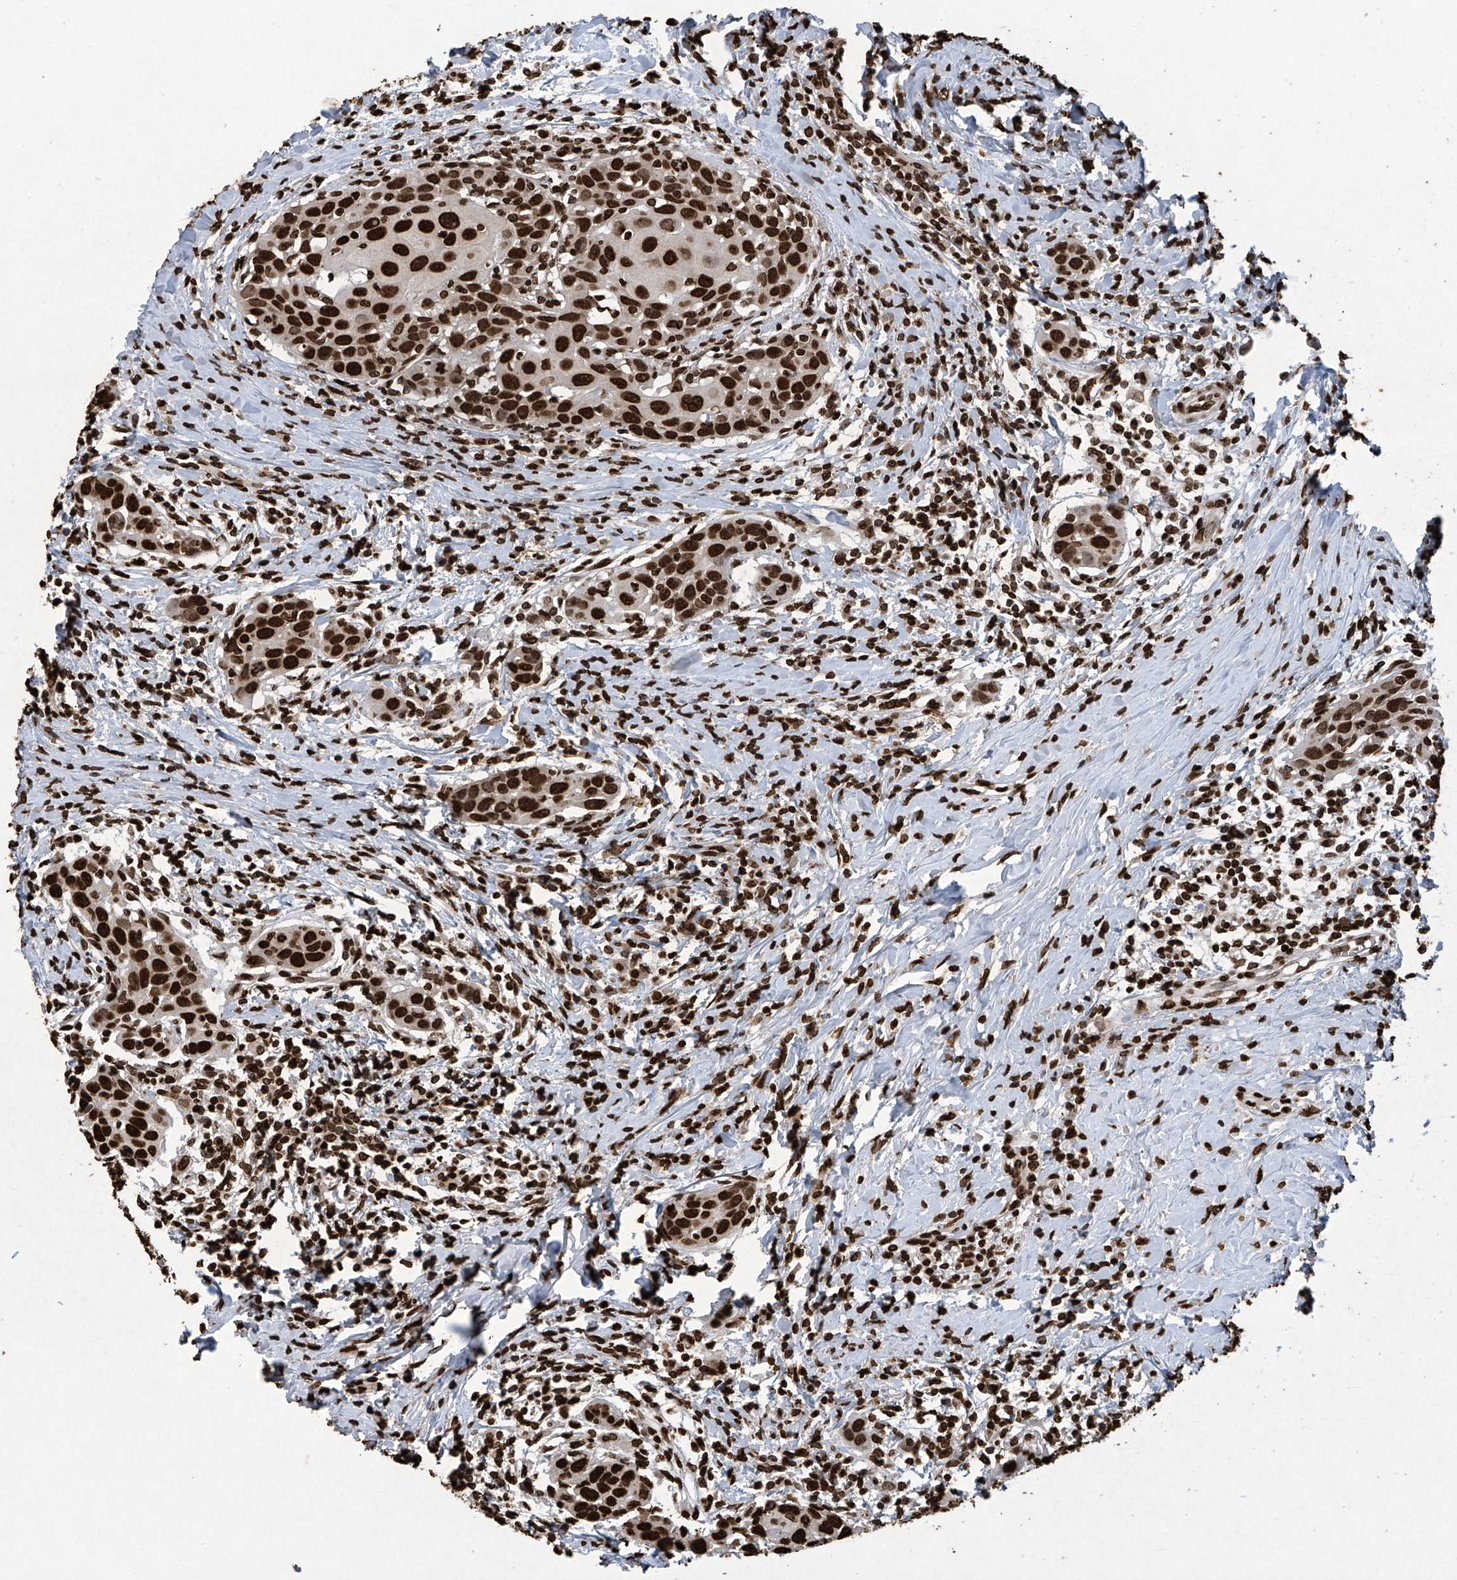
{"staining": {"intensity": "strong", "quantity": ">75%", "location": "nuclear"}, "tissue": "head and neck cancer", "cell_type": "Tumor cells", "image_type": "cancer", "snomed": [{"axis": "morphology", "description": "Squamous cell carcinoma, NOS"}, {"axis": "topography", "description": "Oral tissue"}, {"axis": "topography", "description": "Head-Neck"}], "caption": "Immunohistochemistry (IHC) staining of head and neck cancer (squamous cell carcinoma), which exhibits high levels of strong nuclear positivity in approximately >75% of tumor cells indicating strong nuclear protein expression. The staining was performed using DAB (3,3'-diaminobenzidine) (brown) for protein detection and nuclei were counterstained in hematoxylin (blue).", "gene": "H3-3A", "patient": {"sex": "female", "age": 50}}